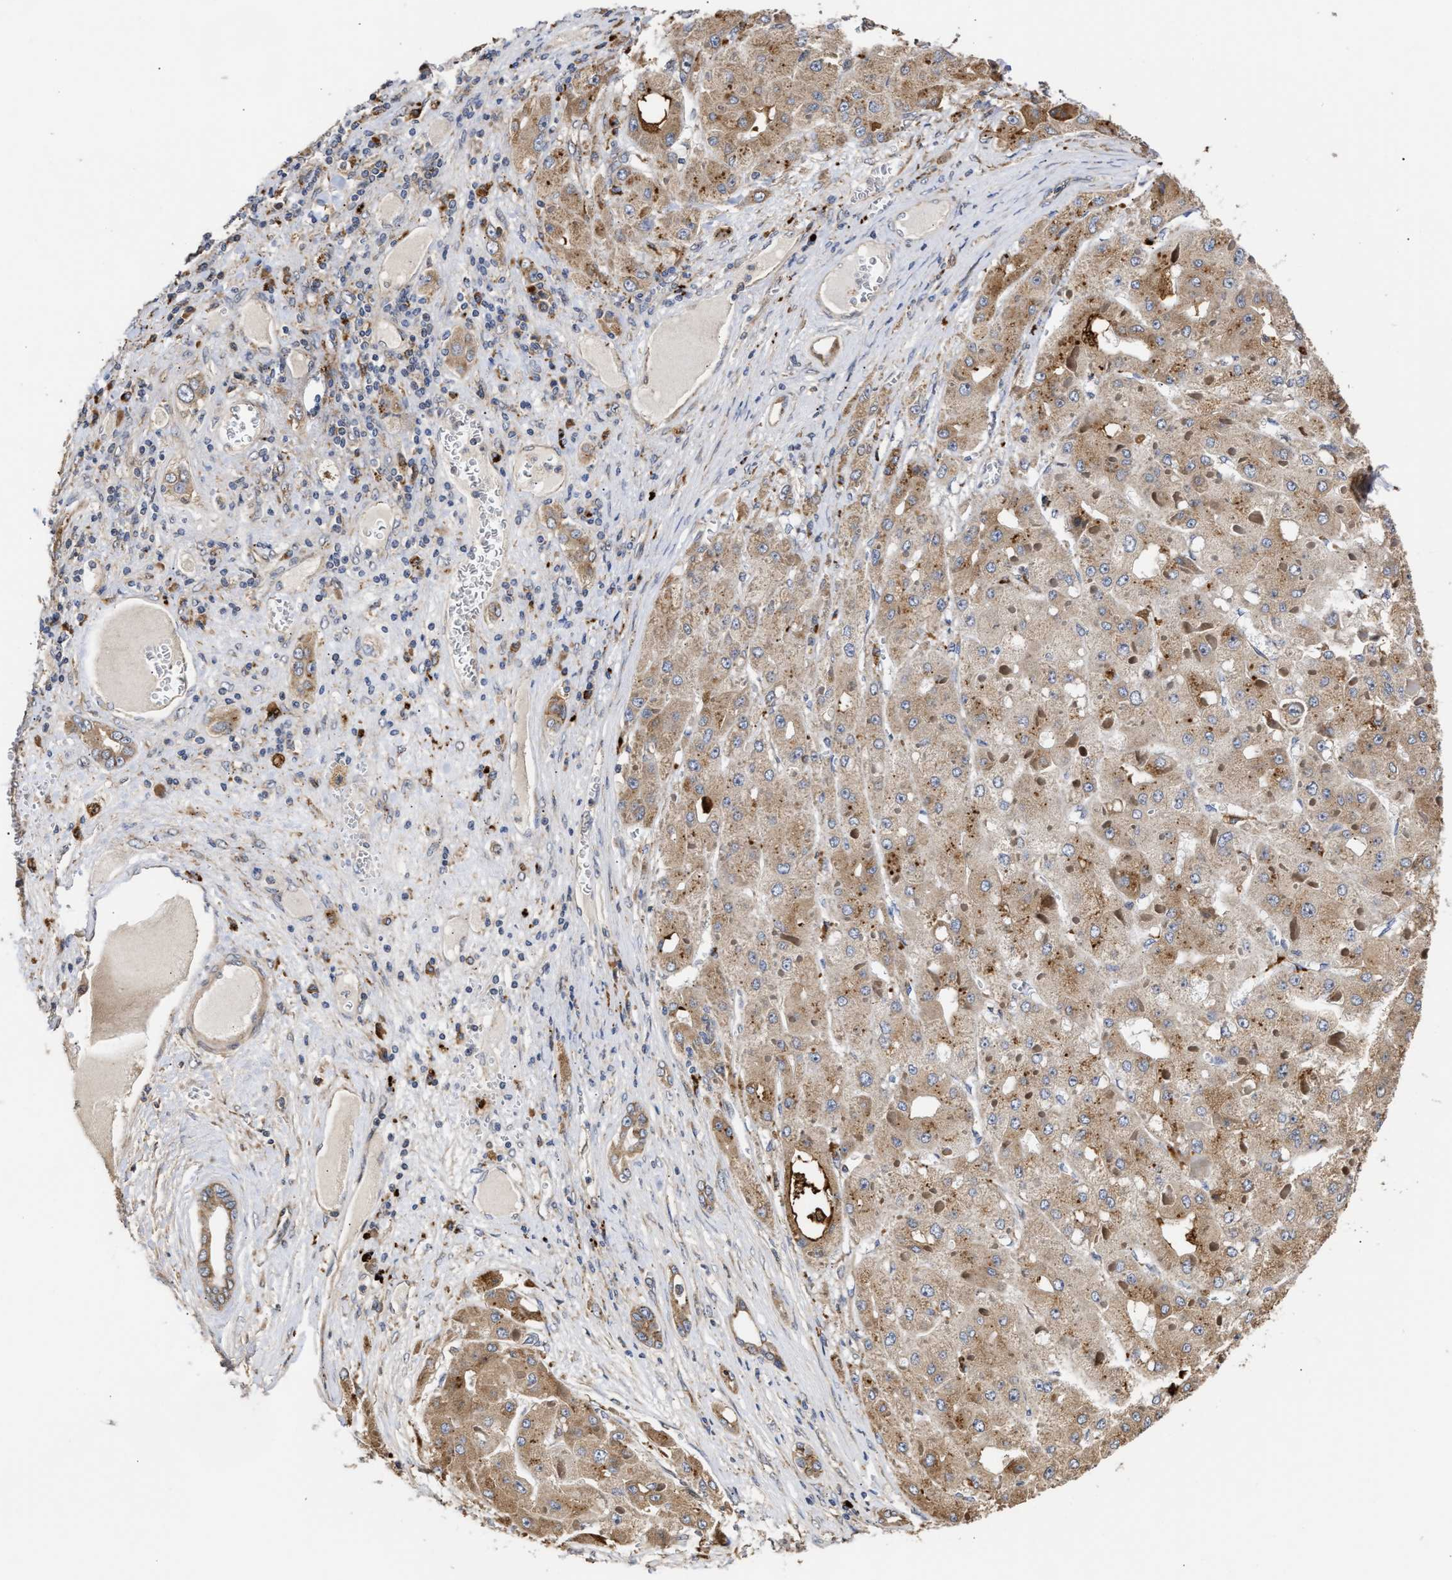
{"staining": {"intensity": "moderate", "quantity": ">75%", "location": "cytoplasmic/membranous"}, "tissue": "liver cancer", "cell_type": "Tumor cells", "image_type": "cancer", "snomed": [{"axis": "morphology", "description": "Carcinoma, Hepatocellular, NOS"}, {"axis": "topography", "description": "Liver"}], "caption": "Hepatocellular carcinoma (liver) was stained to show a protein in brown. There is medium levels of moderate cytoplasmic/membranous positivity in approximately >75% of tumor cells.", "gene": "GOSR1", "patient": {"sex": "female", "age": 73}}